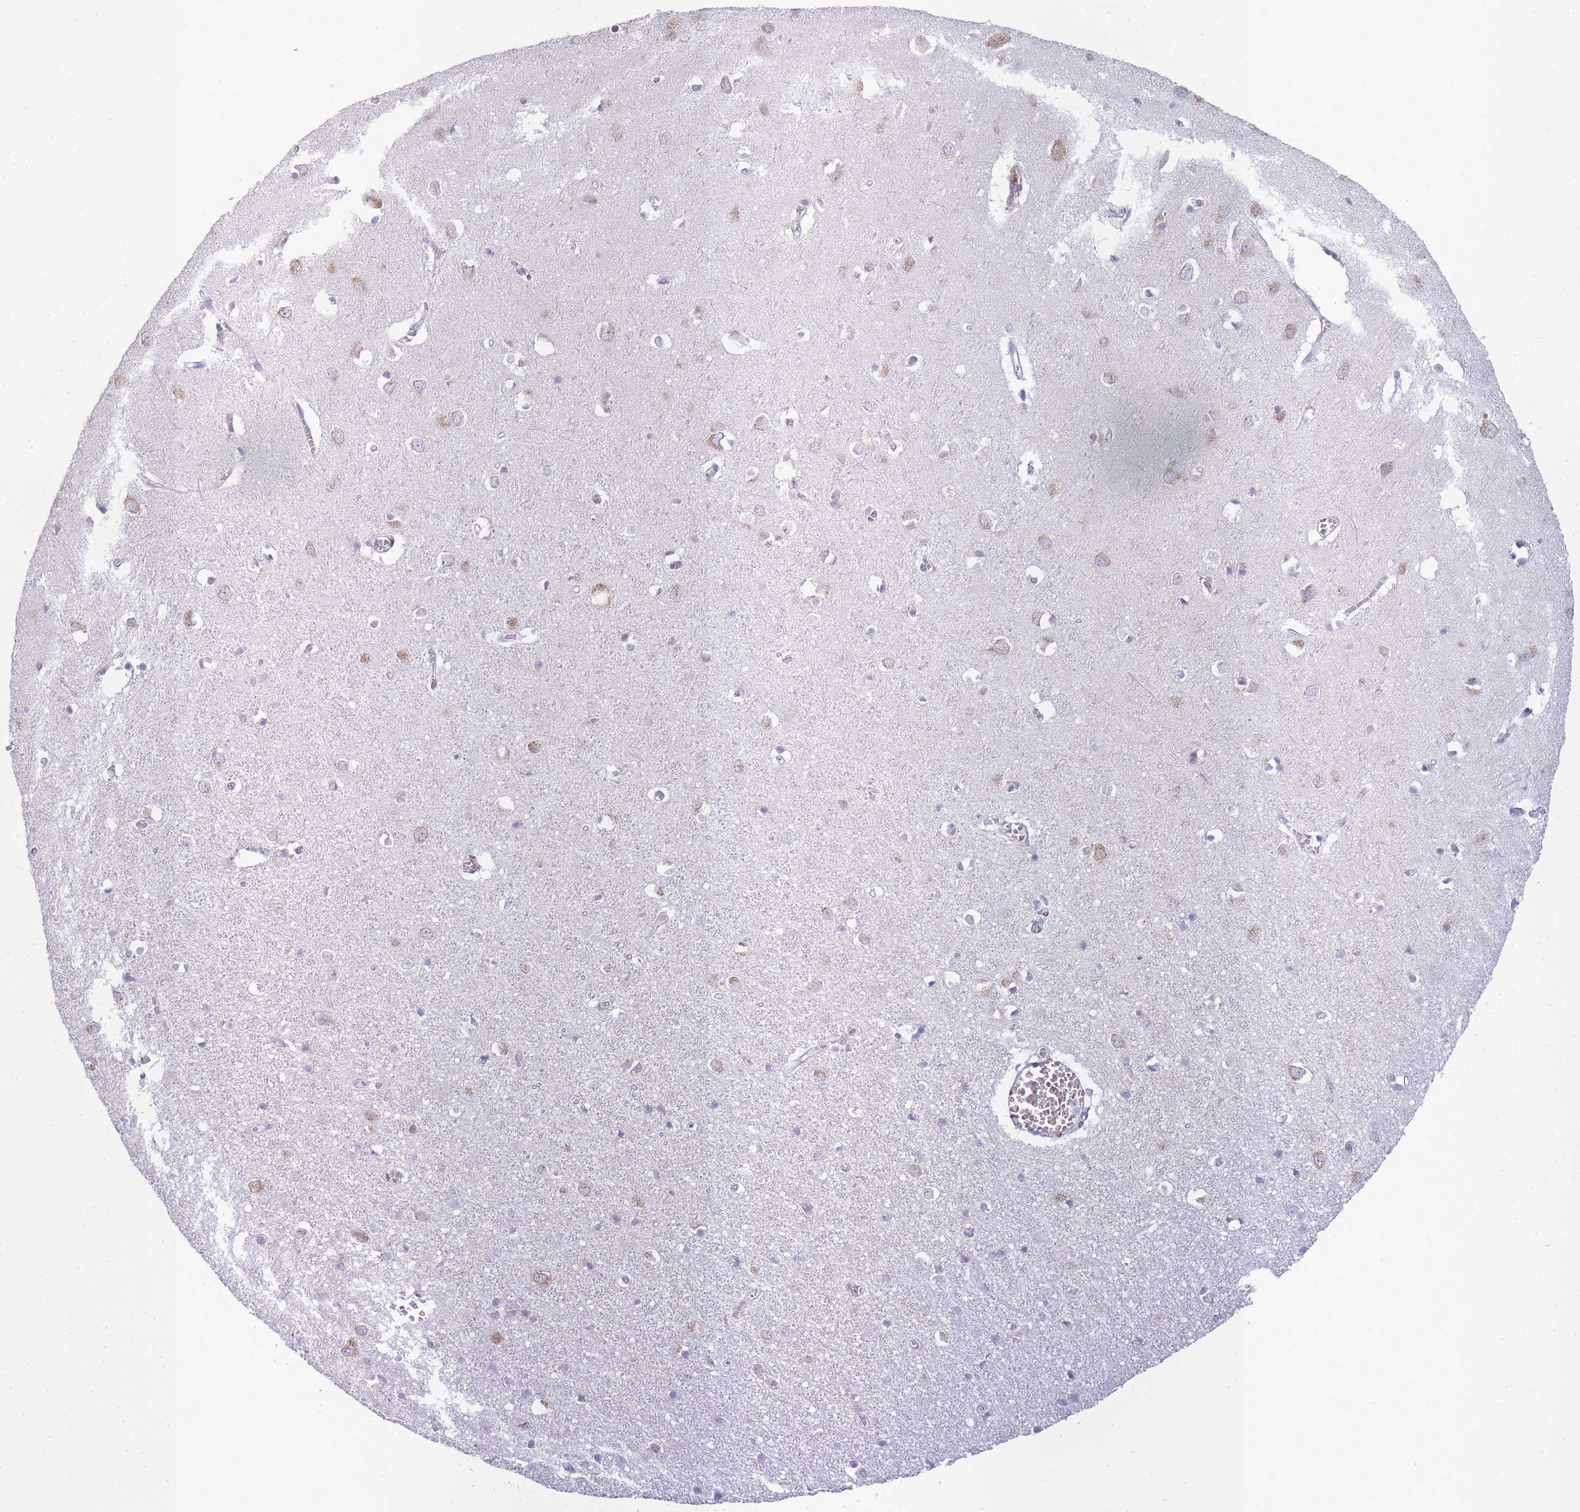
{"staining": {"intensity": "negative", "quantity": "none", "location": "none"}, "tissue": "cerebral cortex", "cell_type": "Endothelial cells", "image_type": "normal", "snomed": [{"axis": "morphology", "description": "Normal tissue, NOS"}, {"axis": "topography", "description": "Cerebral cortex"}], "caption": "Immunohistochemistry (IHC) photomicrograph of benign human cerebral cortex stained for a protein (brown), which demonstrates no expression in endothelial cells. (Immunohistochemistry, brightfield microscopy, high magnification).", "gene": "OR5L1", "patient": {"sex": "female", "age": 64}}